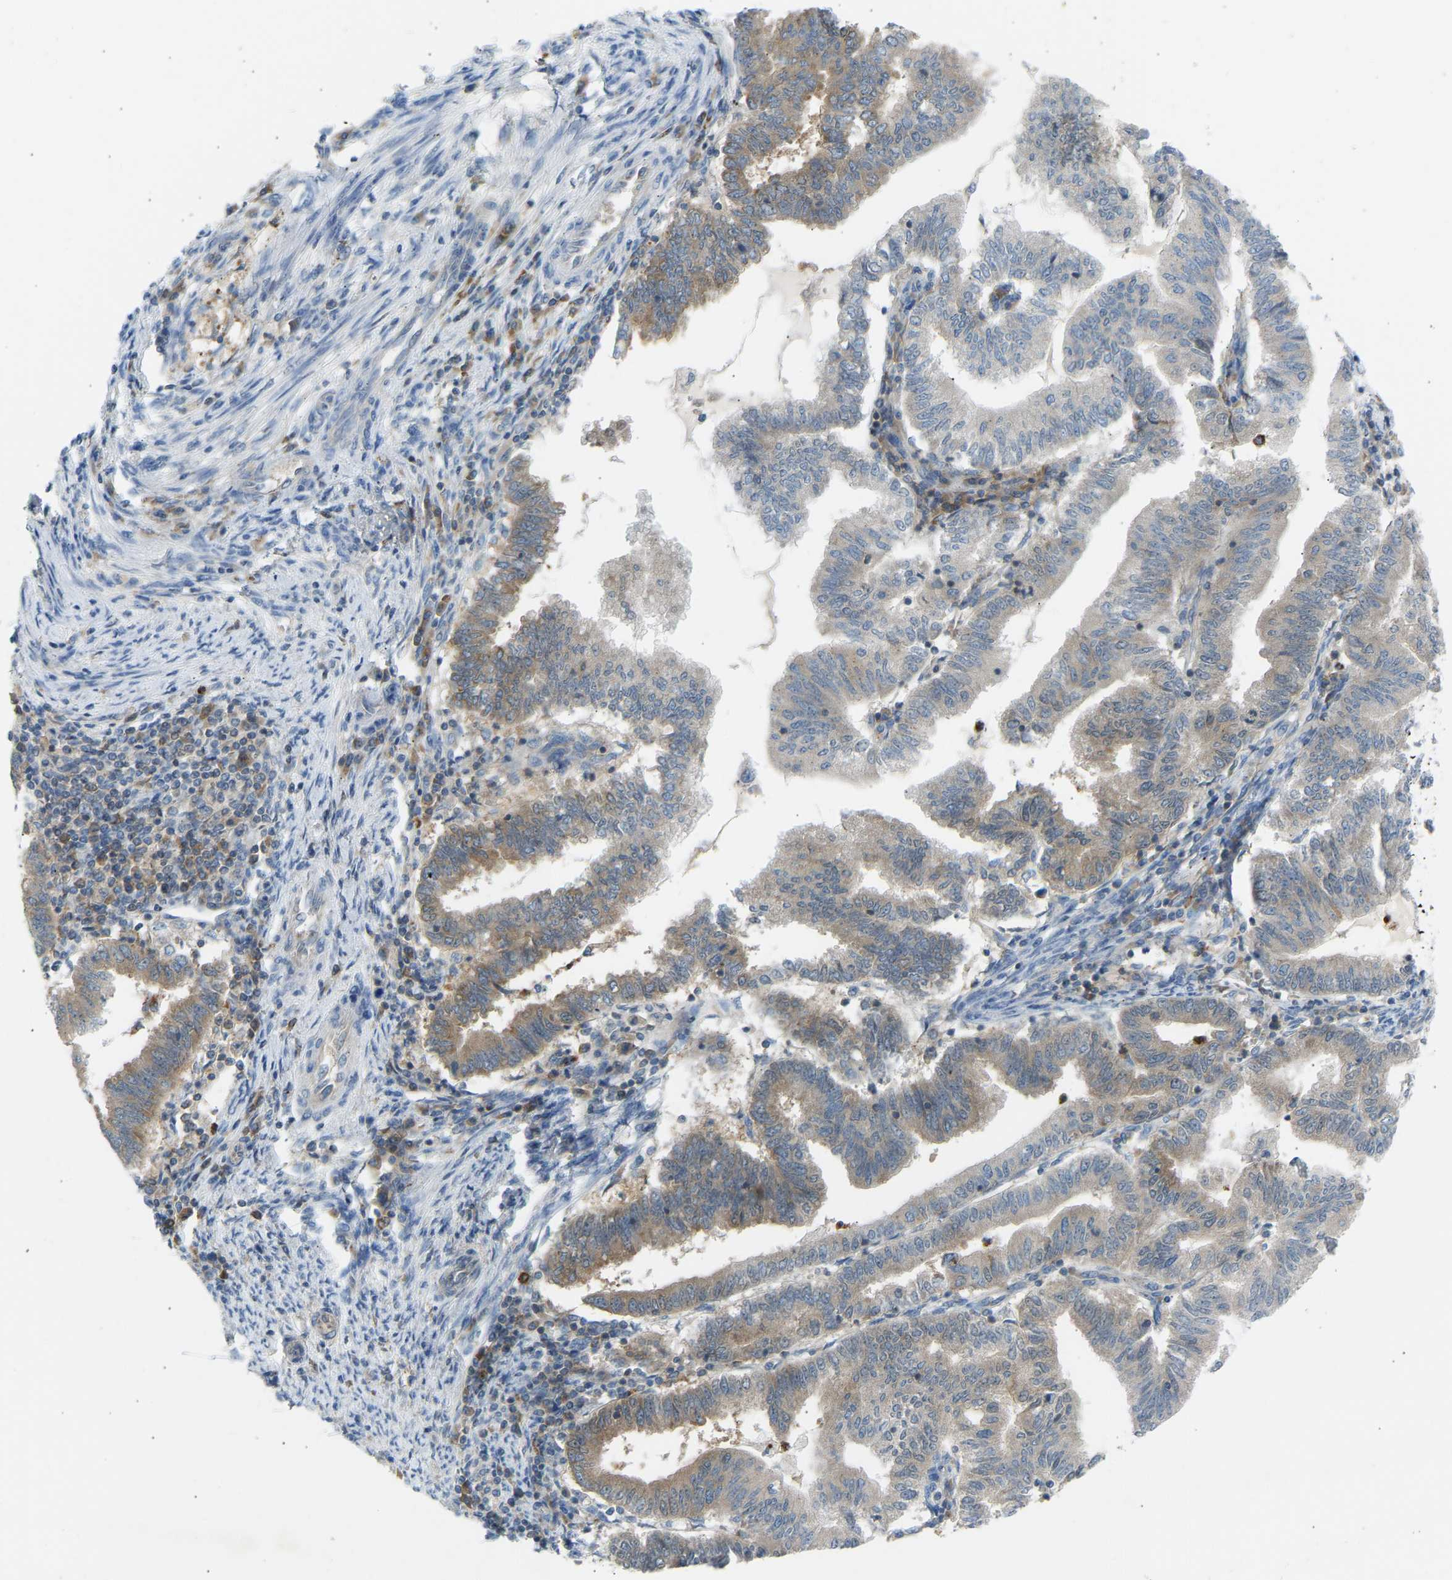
{"staining": {"intensity": "moderate", "quantity": "25%-75%", "location": "cytoplasmic/membranous"}, "tissue": "endometrial cancer", "cell_type": "Tumor cells", "image_type": "cancer", "snomed": [{"axis": "morphology", "description": "Polyp, NOS"}, {"axis": "morphology", "description": "Adenocarcinoma, NOS"}, {"axis": "morphology", "description": "Adenoma, NOS"}, {"axis": "topography", "description": "Endometrium"}], "caption": "Moderate cytoplasmic/membranous expression for a protein is seen in about 25%-75% of tumor cells of endometrial cancer using immunohistochemistry.", "gene": "TRIM50", "patient": {"sex": "female", "age": 79}}